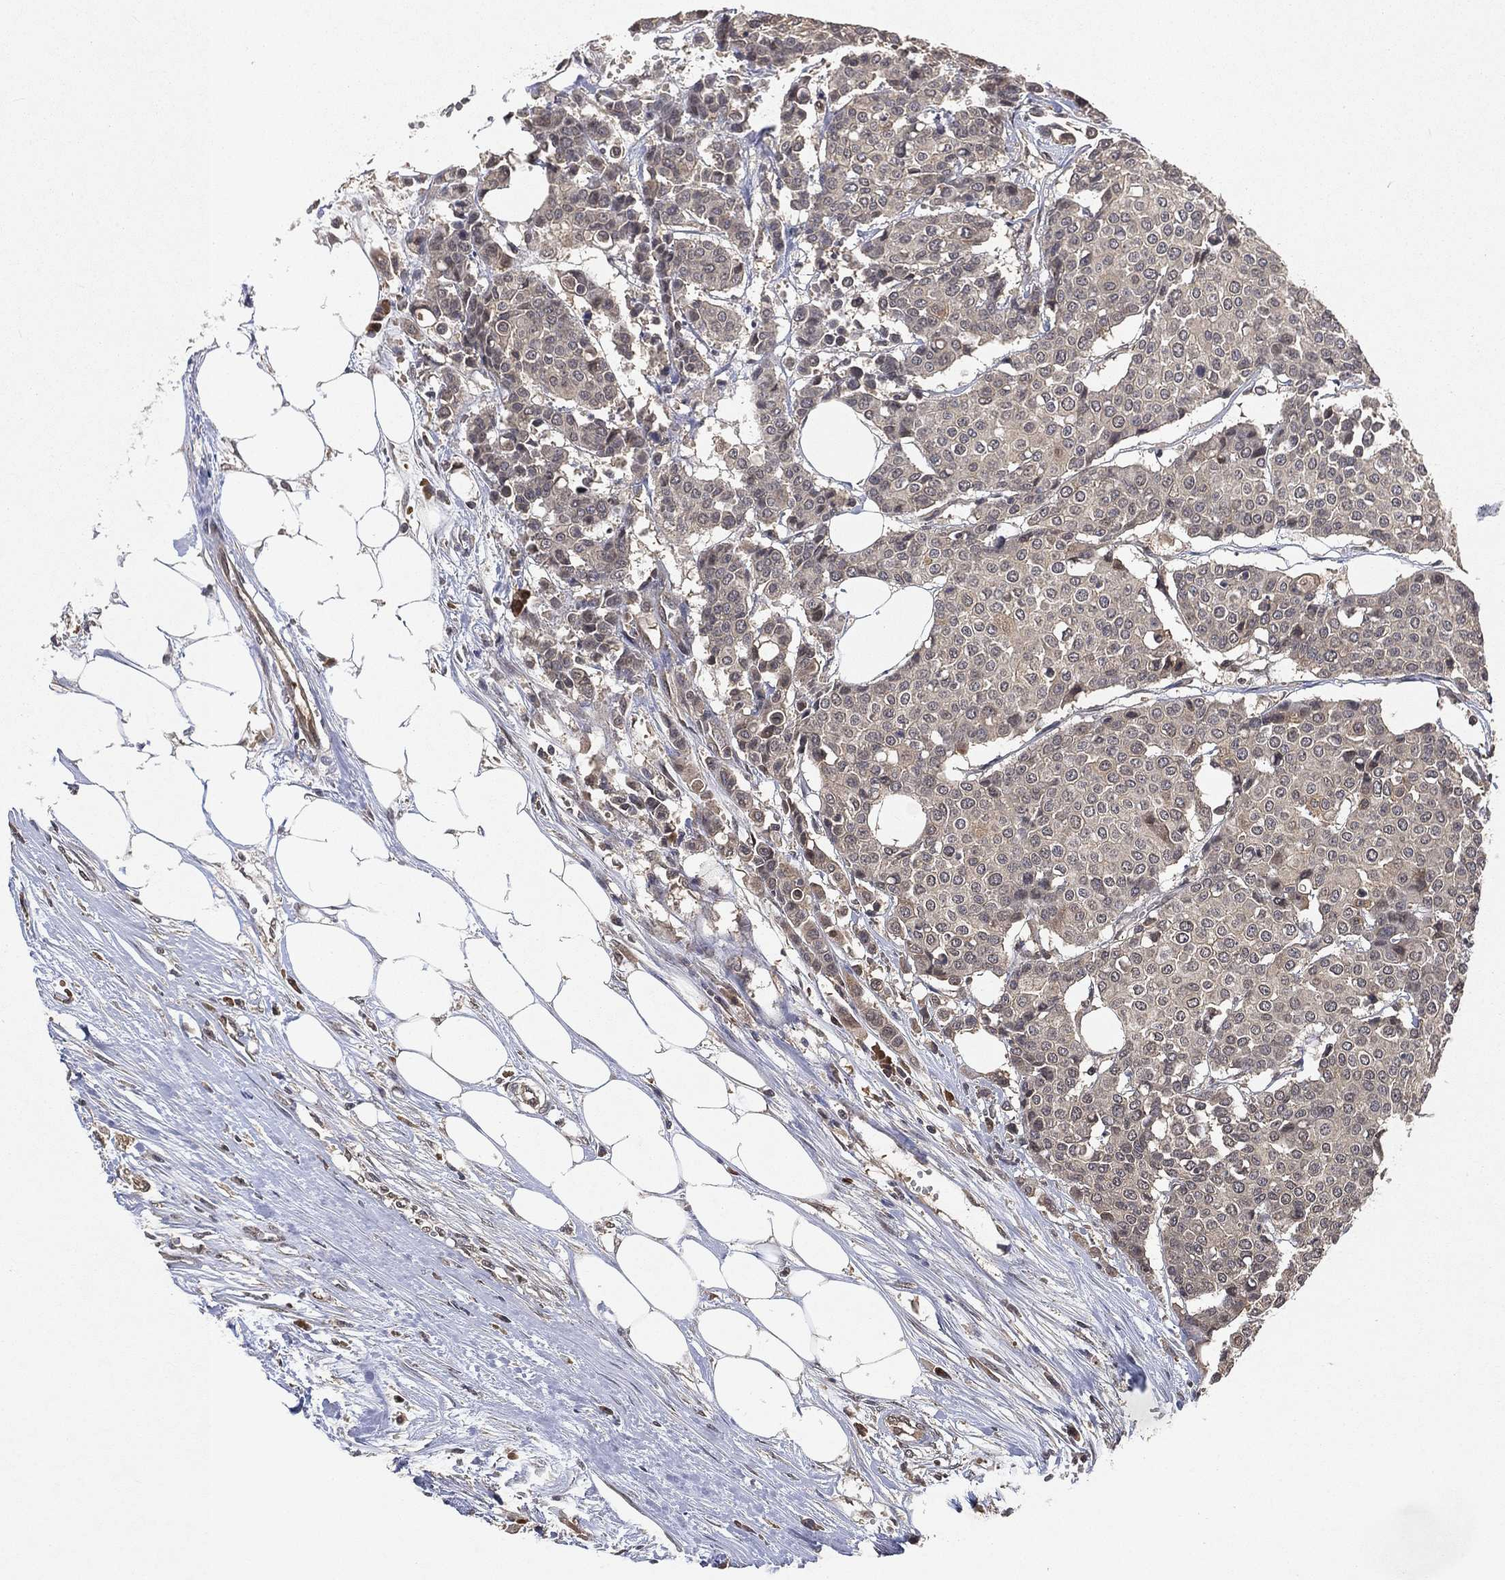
{"staining": {"intensity": "negative", "quantity": "none", "location": "none"}, "tissue": "carcinoid", "cell_type": "Tumor cells", "image_type": "cancer", "snomed": [{"axis": "morphology", "description": "Carcinoid, malignant, NOS"}, {"axis": "topography", "description": "Colon"}], "caption": "The image shows no staining of tumor cells in carcinoid. Brightfield microscopy of immunohistochemistry stained with DAB (3,3'-diaminobenzidine) (brown) and hematoxylin (blue), captured at high magnification.", "gene": "UBA5", "patient": {"sex": "male", "age": 81}}